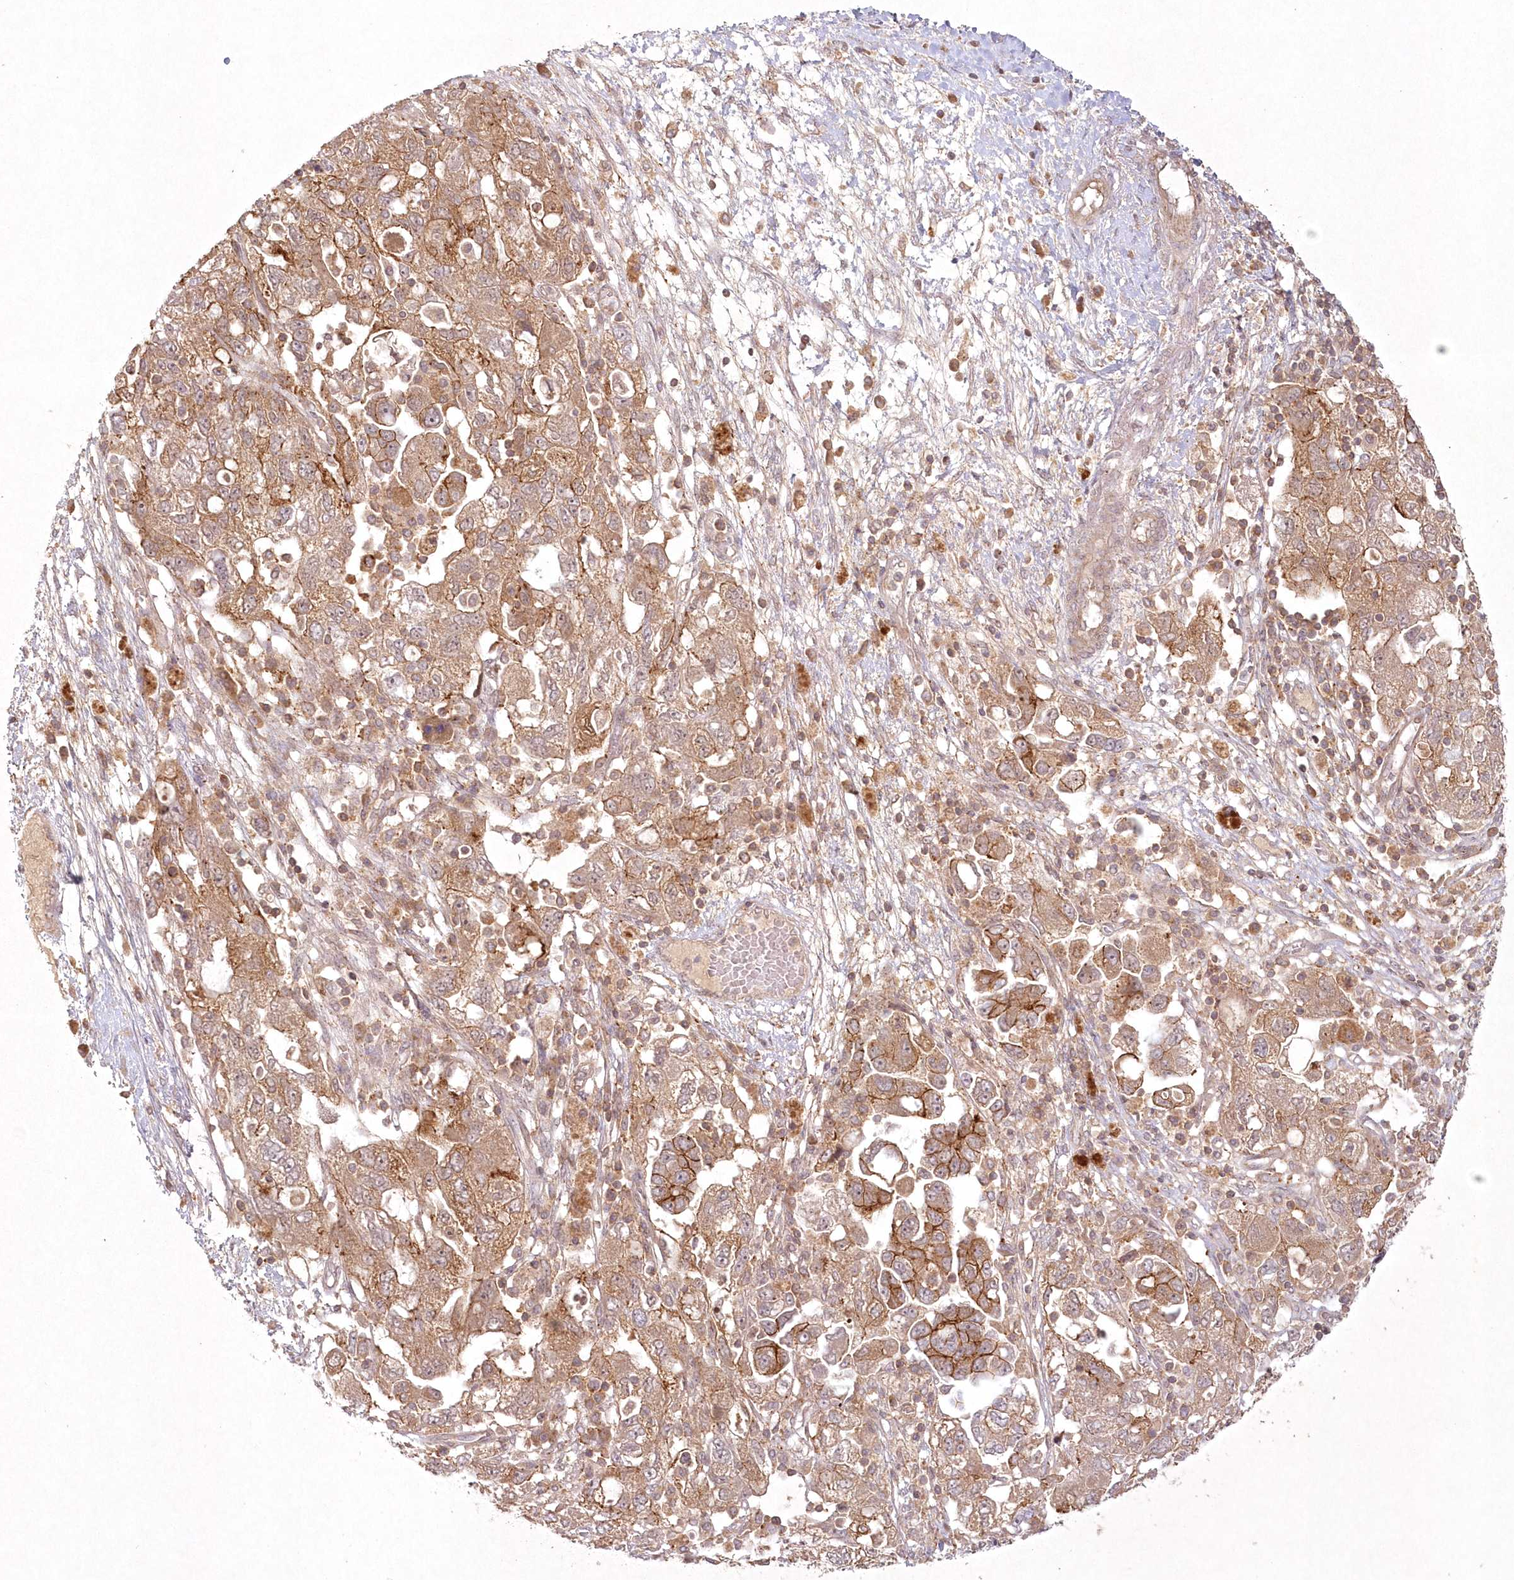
{"staining": {"intensity": "moderate", "quantity": ">75%", "location": "cytoplasmic/membranous"}, "tissue": "ovarian cancer", "cell_type": "Tumor cells", "image_type": "cancer", "snomed": [{"axis": "morphology", "description": "Carcinoma, NOS"}, {"axis": "morphology", "description": "Cystadenocarcinoma, serous, NOS"}, {"axis": "topography", "description": "Ovary"}], "caption": "An immunohistochemistry histopathology image of tumor tissue is shown. Protein staining in brown labels moderate cytoplasmic/membranous positivity in serous cystadenocarcinoma (ovarian) within tumor cells.", "gene": "TOGARAM2", "patient": {"sex": "female", "age": 69}}